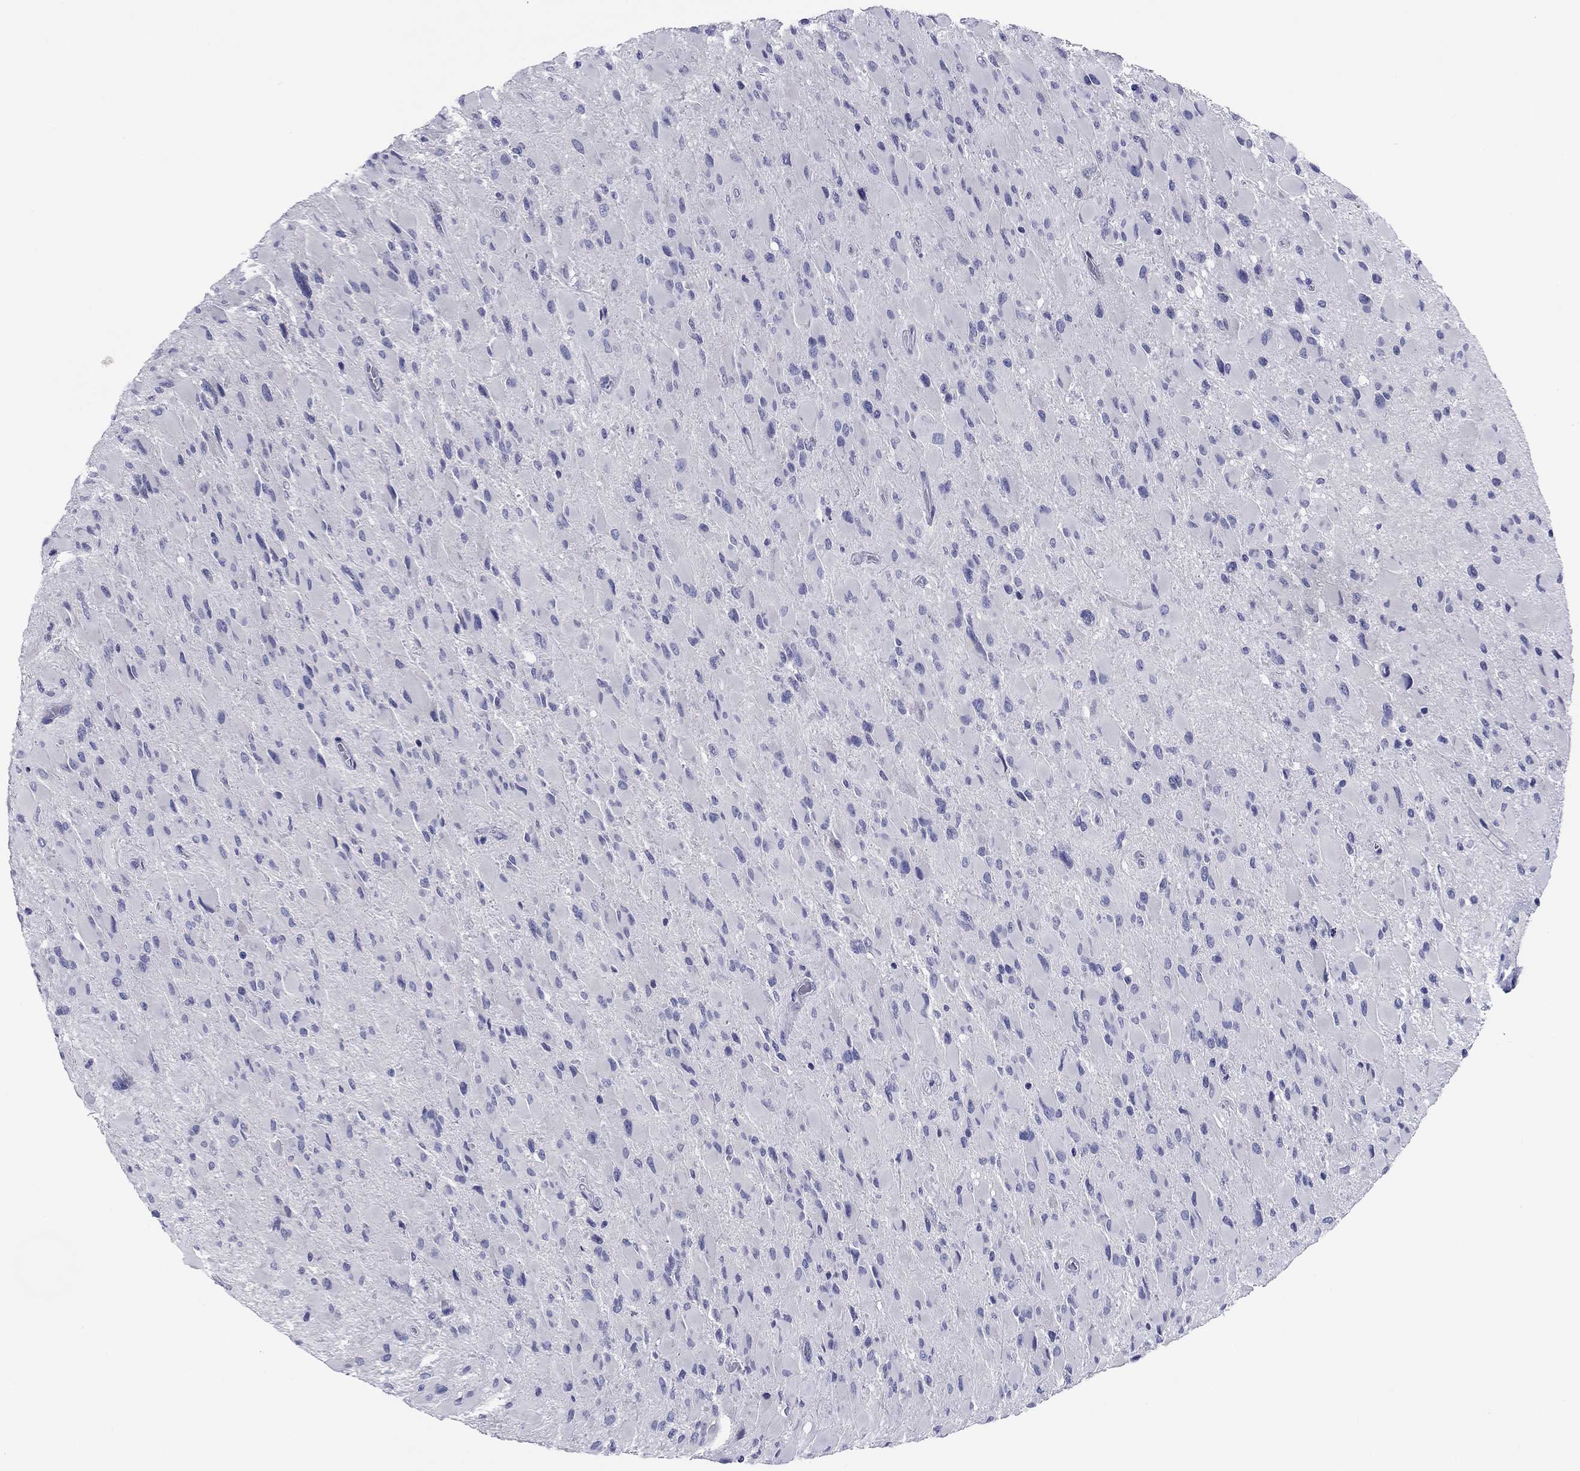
{"staining": {"intensity": "negative", "quantity": "none", "location": "none"}, "tissue": "glioma", "cell_type": "Tumor cells", "image_type": "cancer", "snomed": [{"axis": "morphology", "description": "Glioma, malignant, High grade"}, {"axis": "topography", "description": "Cerebral cortex"}], "caption": "There is no significant positivity in tumor cells of high-grade glioma (malignant).", "gene": "ABCC2", "patient": {"sex": "female", "age": 36}}